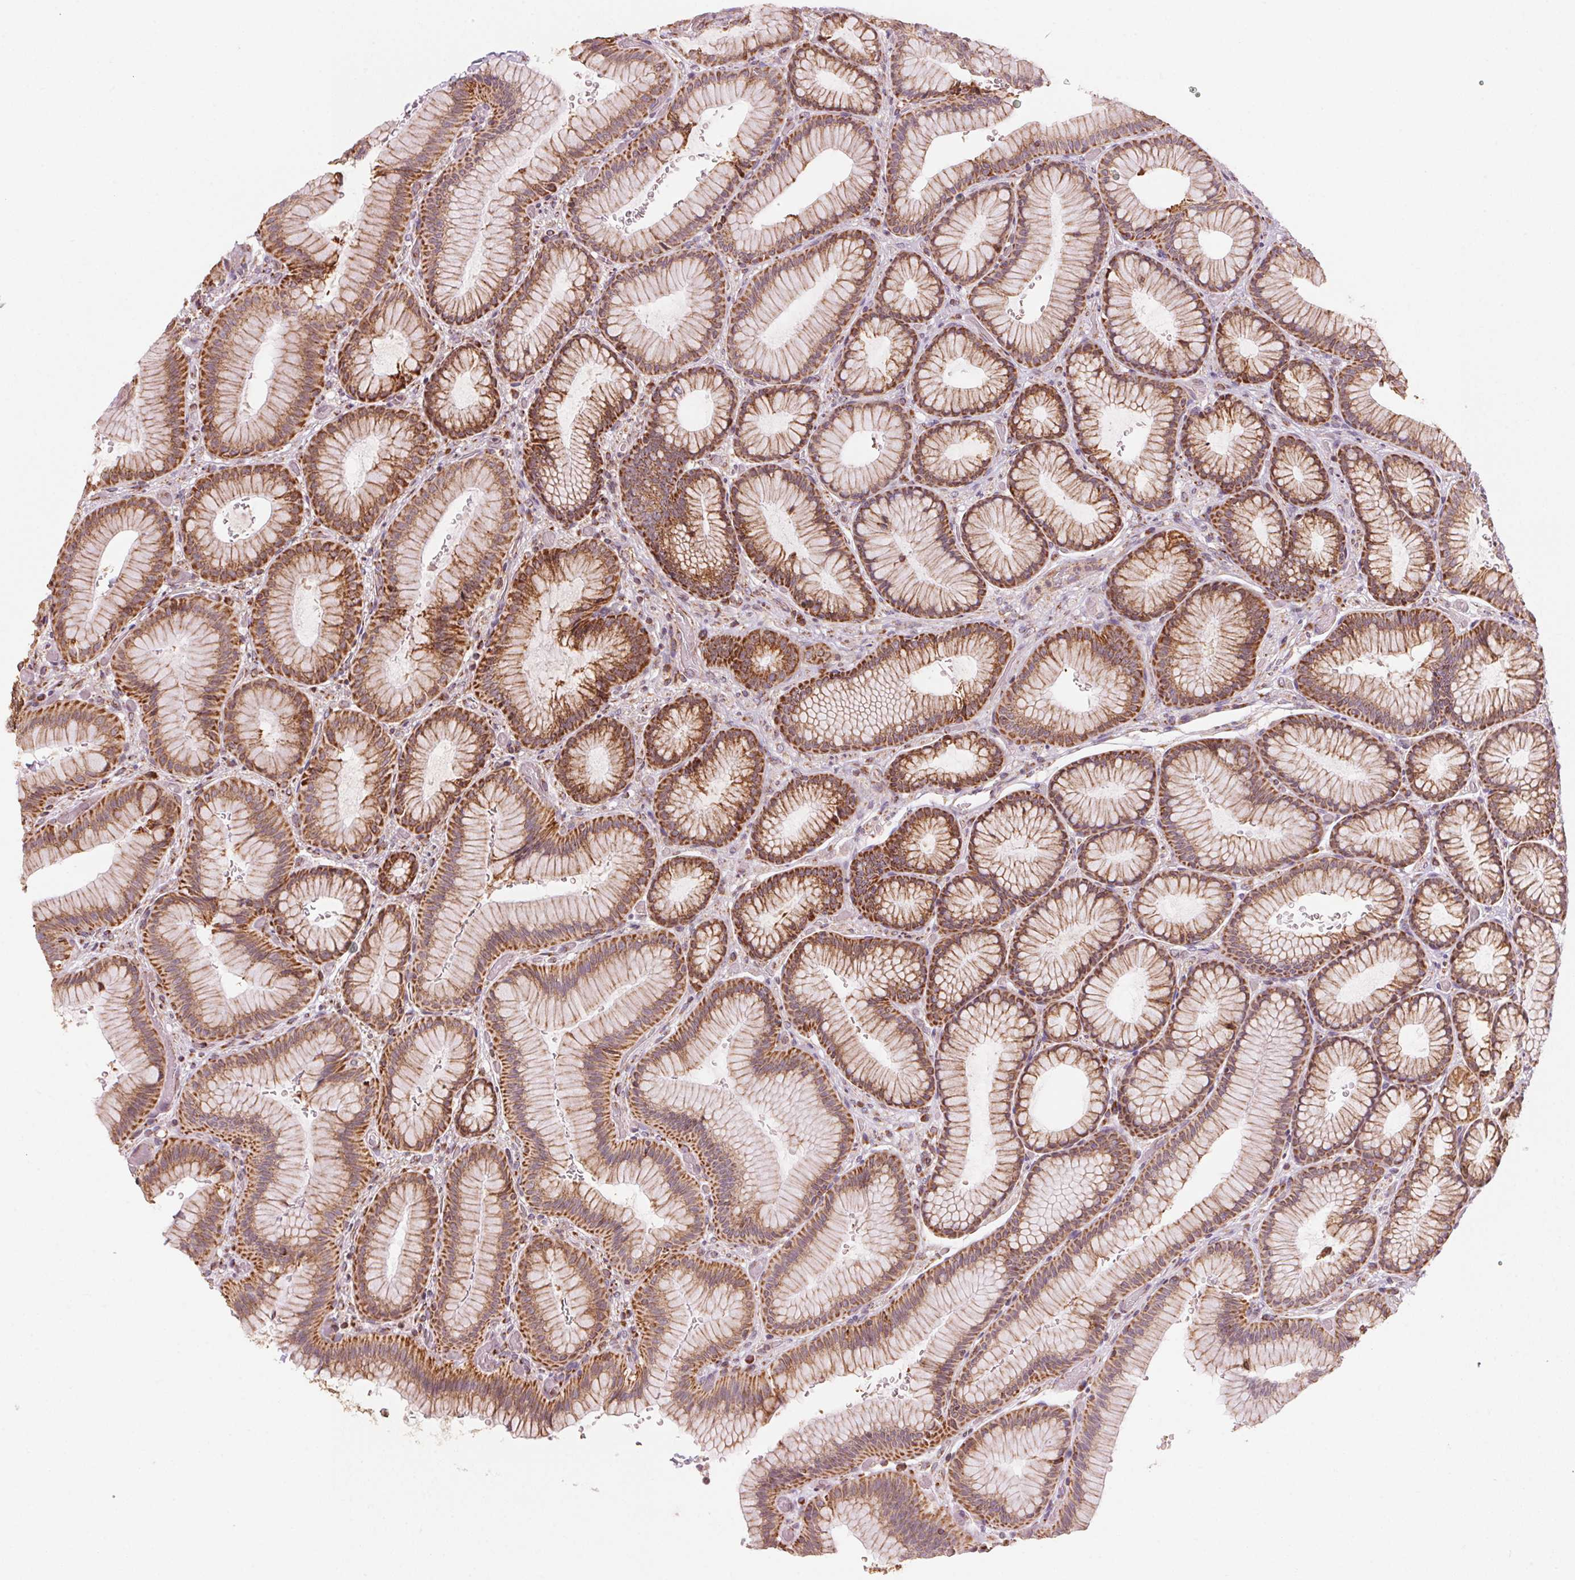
{"staining": {"intensity": "strong", "quantity": ">75%", "location": "cytoplasmic/membranous"}, "tissue": "stomach", "cell_type": "Glandular cells", "image_type": "normal", "snomed": [{"axis": "morphology", "description": "Normal tissue, NOS"}, {"axis": "morphology", "description": "Adenocarcinoma, NOS"}, {"axis": "morphology", "description": "Adenocarcinoma, High grade"}, {"axis": "topography", "description": "Stomach, upper"}, {"axis": "topography", "description": "Stomach"}], "caption": "Immunohistochemistry (IHC) histopathology image of unremarkable stomach: human stomach stained using IHC demonstrates high levels of strong protein expression localized specifically in the cytoplasmic/membranous of glandular cells, appearing as a cytoplasmic/membranous brown color.", "gene": "TOMM70", "patient": {"sex": "female", "age": 65}}